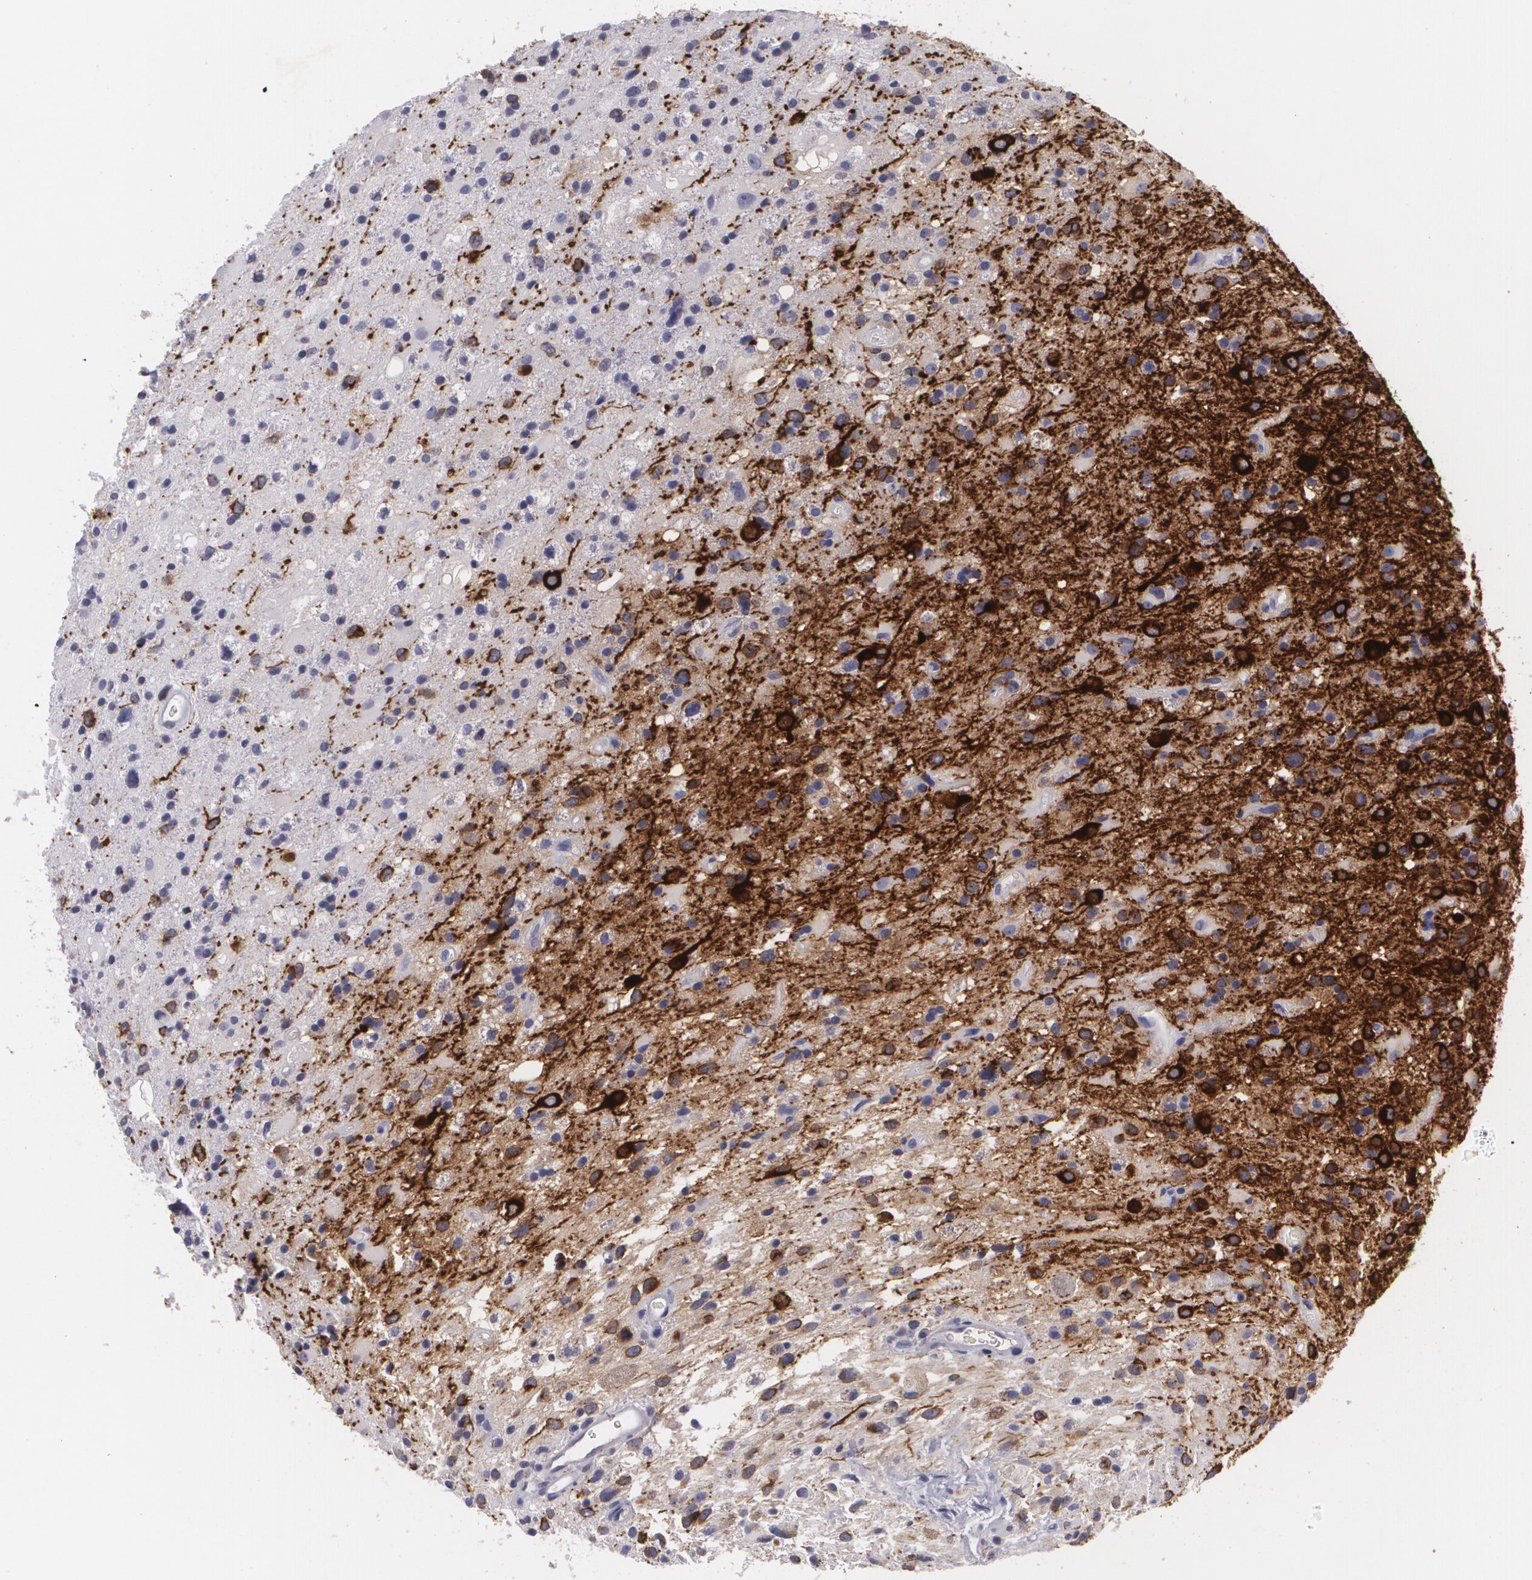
{"staining": {"intensity": "strong", "quantity": "25%-75%", "location": "cytoplasmic/membranous"}, "tissue": "glioma", "cell_type": "Tumor cells", "image_type": "cancer", "snomed": [{"axis": "morphology", "description": "Glioma, malignant, High grade"}, {"axis": "topography", "description": "Brain"}], "caption": "Immunohistochemistry of human high-grade glioma (malignant) exhibits high levels of strong cytoplasmic/membranous expression in about 25%-75% of tumor cells.", "gene": "MAP2", "patient": {"sex": "male", "age": 48}}